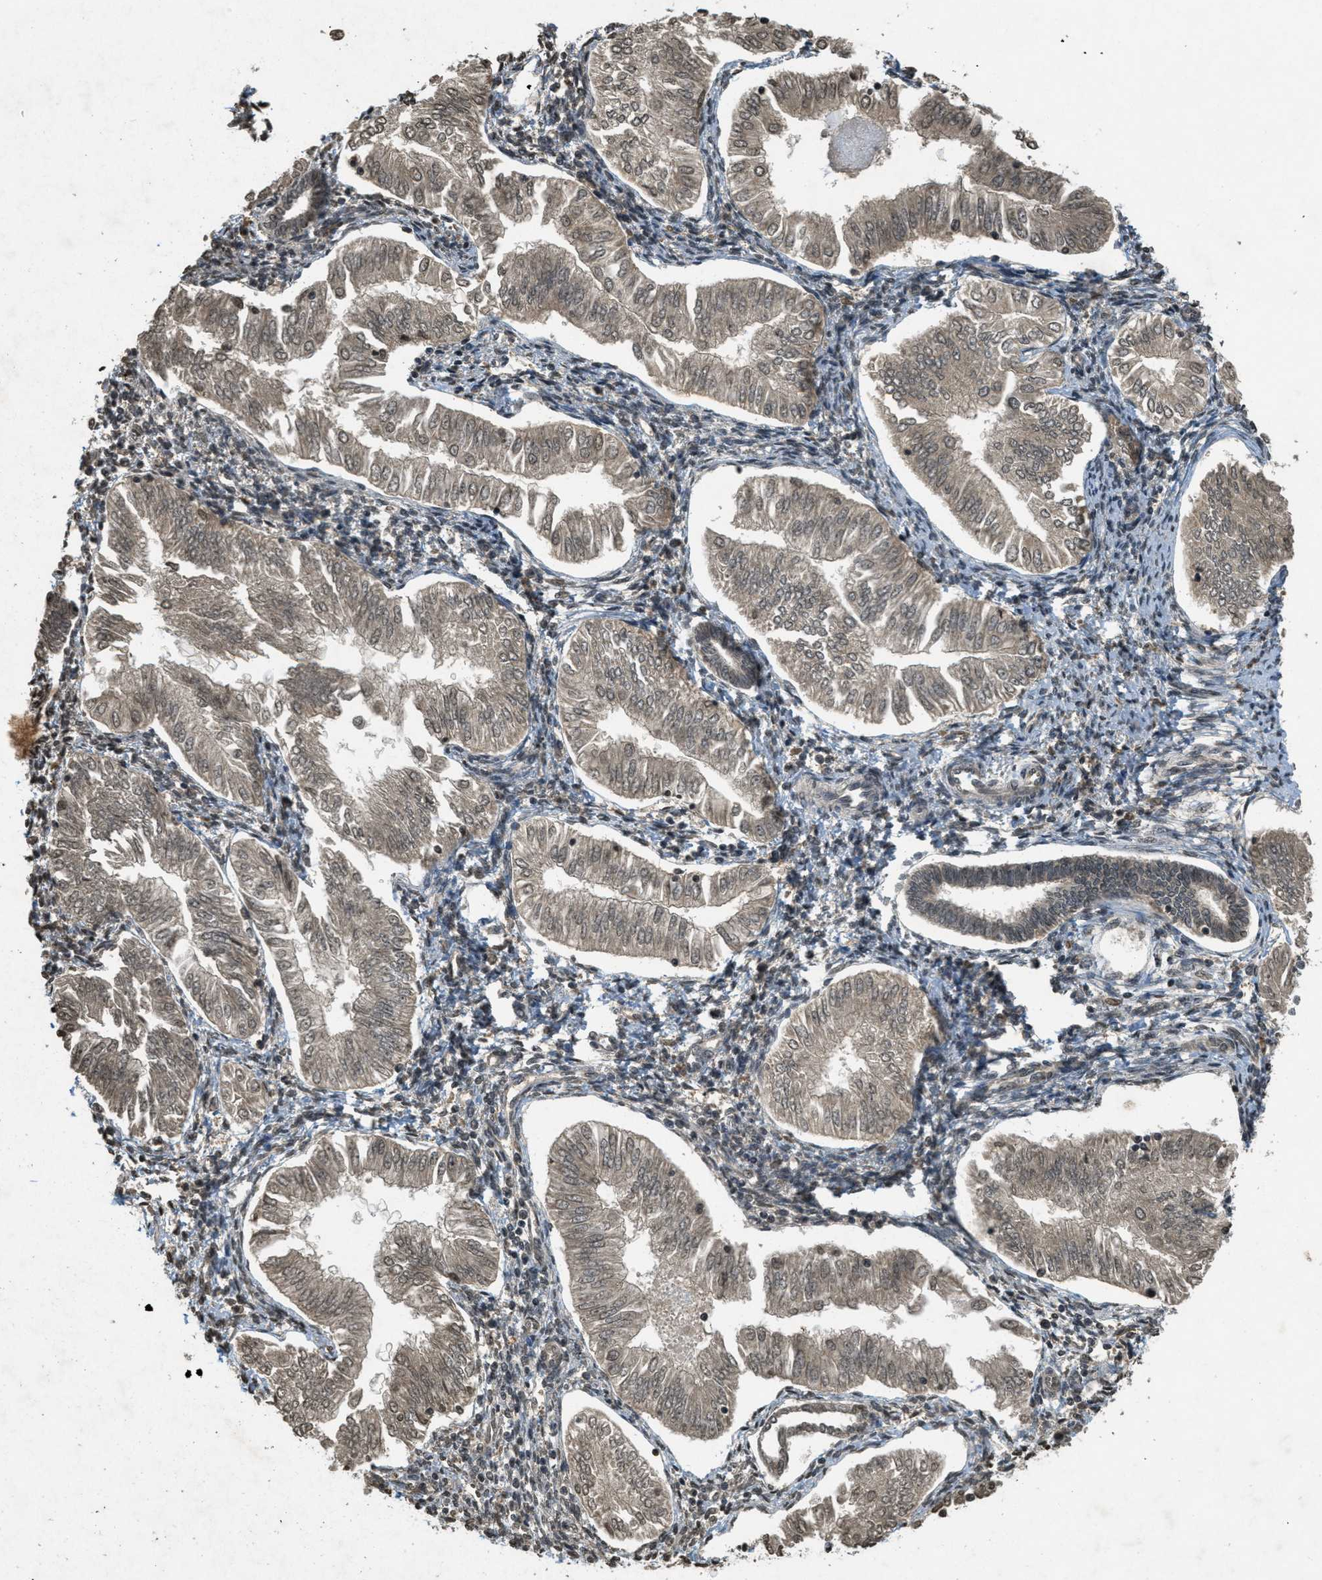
{"staining": {"intensity": "weak", "quantity": ">75%", "location": "cytoplasmic/membranous,nuclear"}, "tissue": "endometrial cancer", "cell_type": "Tumor cells", "image_type": "cancer", "snomed": [{"axis": "morphology", "description": "Adenocarcinoma, NOS"}, {"axis": "topography", "description": "Endometrium"}], "caption": "A high-resolution histopathology image shows immunohistochemistry (IHC) staining of endometrial adenocarcinoma, which demonstrates weak cytoplasmic/membranous and nuclear staining in approximately >75% of tumor cells.", "gene": "ATG7", "patient": {"sex": "female", "age": 53}}